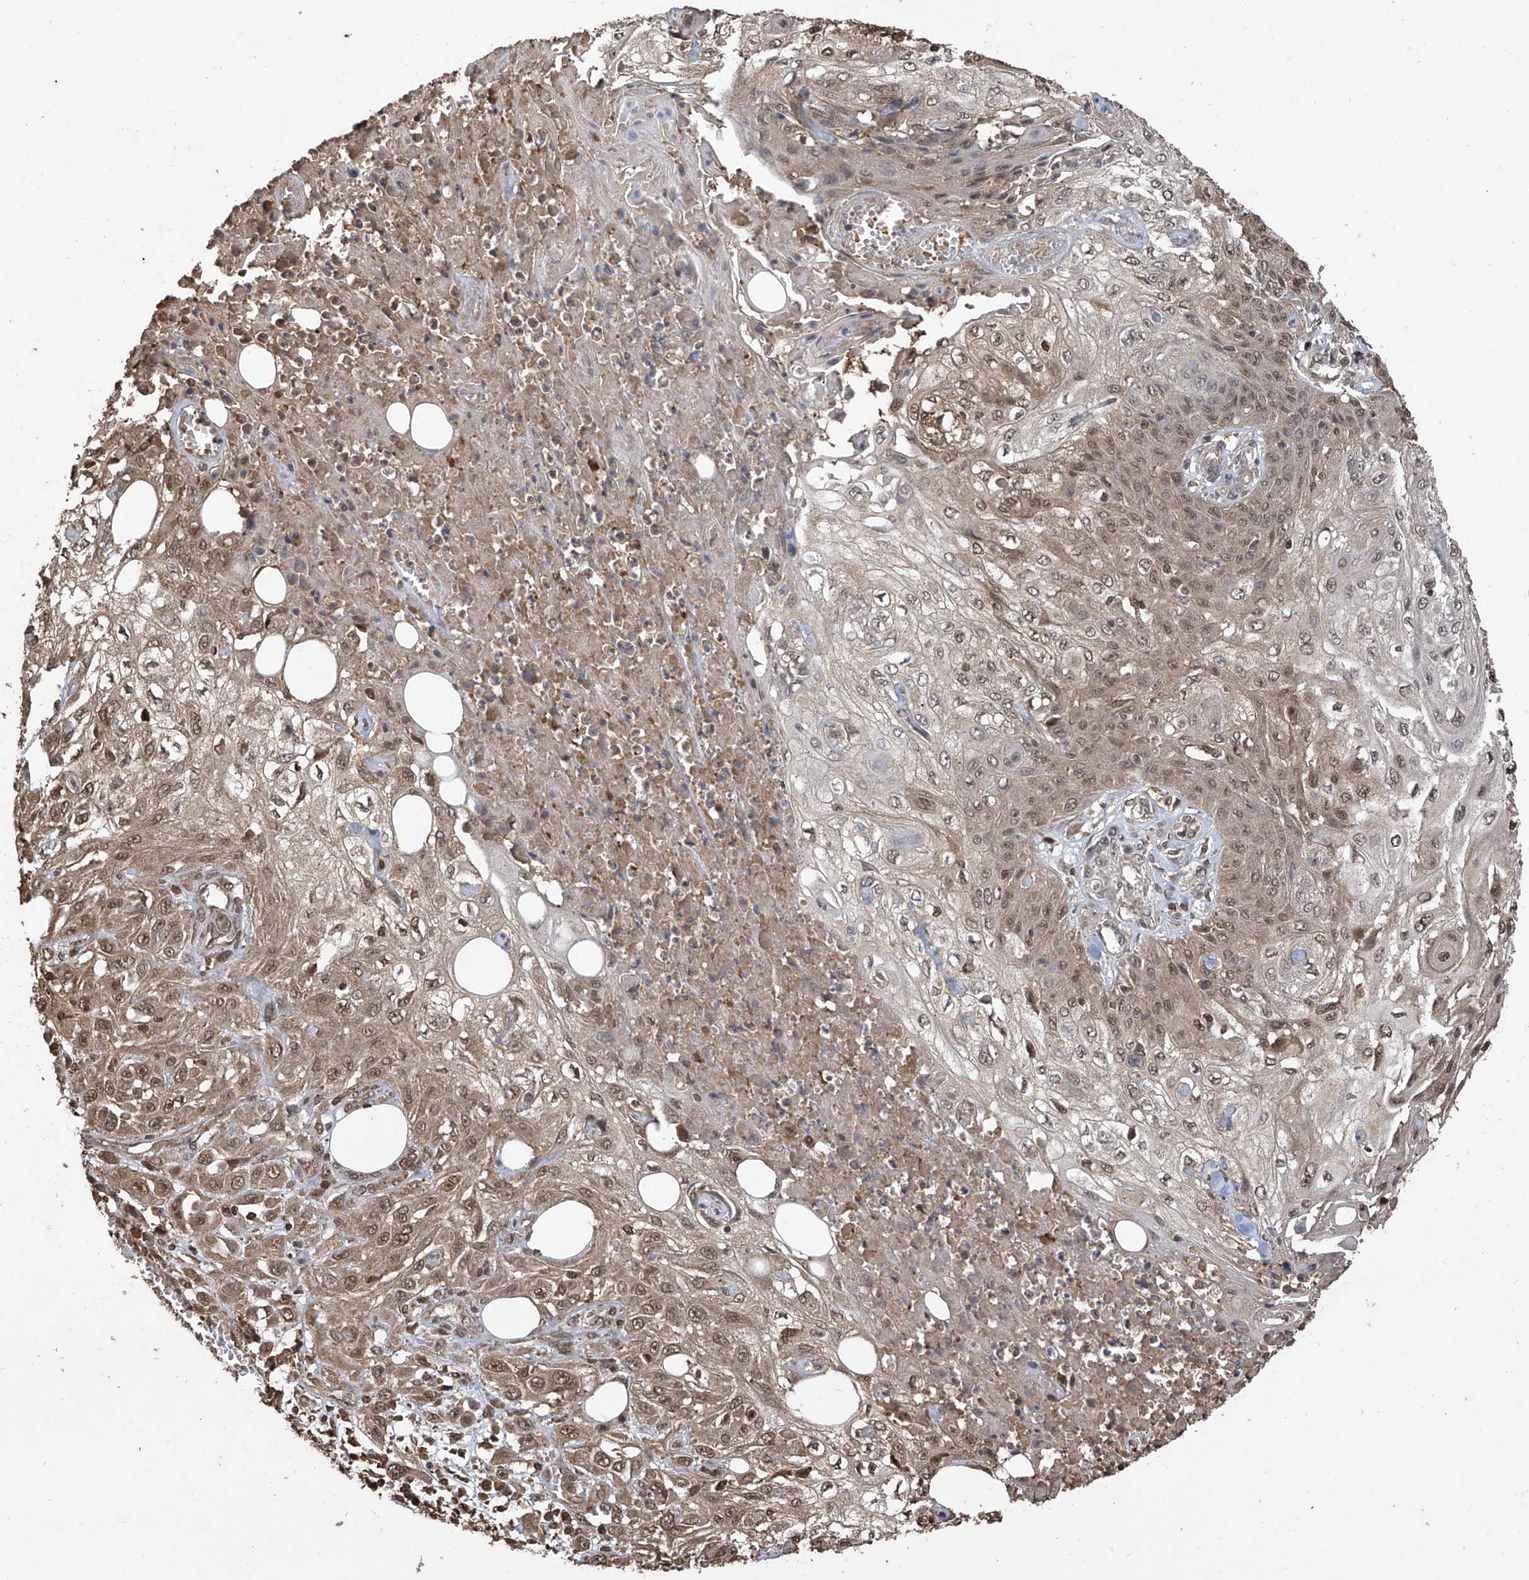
{"staining": {"intensity": "moderate", "quantity": ">75%", "location": "cytoplasmic/membranous,nuclear"}, "tissue": "skin cancer", "cell_type": "Tumor cells", "image_type": "cancer", "snomed": [{"axis": "morphology", "description": "Squamous cell carcinoma, NOS"}, {"axis": "morphology", "description": "Squamous cell carcinoma, metastatic, NOS"}, {"axis": "topography", "description": "Skin"}, {"axis": "topography", "description": "Lymph node"}], "caption": "Skin cancer tissue exhibits moderate cytoplasmic/membranous and nuclear expression in approximately >75% of tumor cells, visualized by immunohistochemistry. (DAB (3,3'-diaminobenzidine) IHC, brown staining for protein, blue staining for nuclei).", "gene": "PNPT1", "patient": {"sex": "male", "age": 75}}